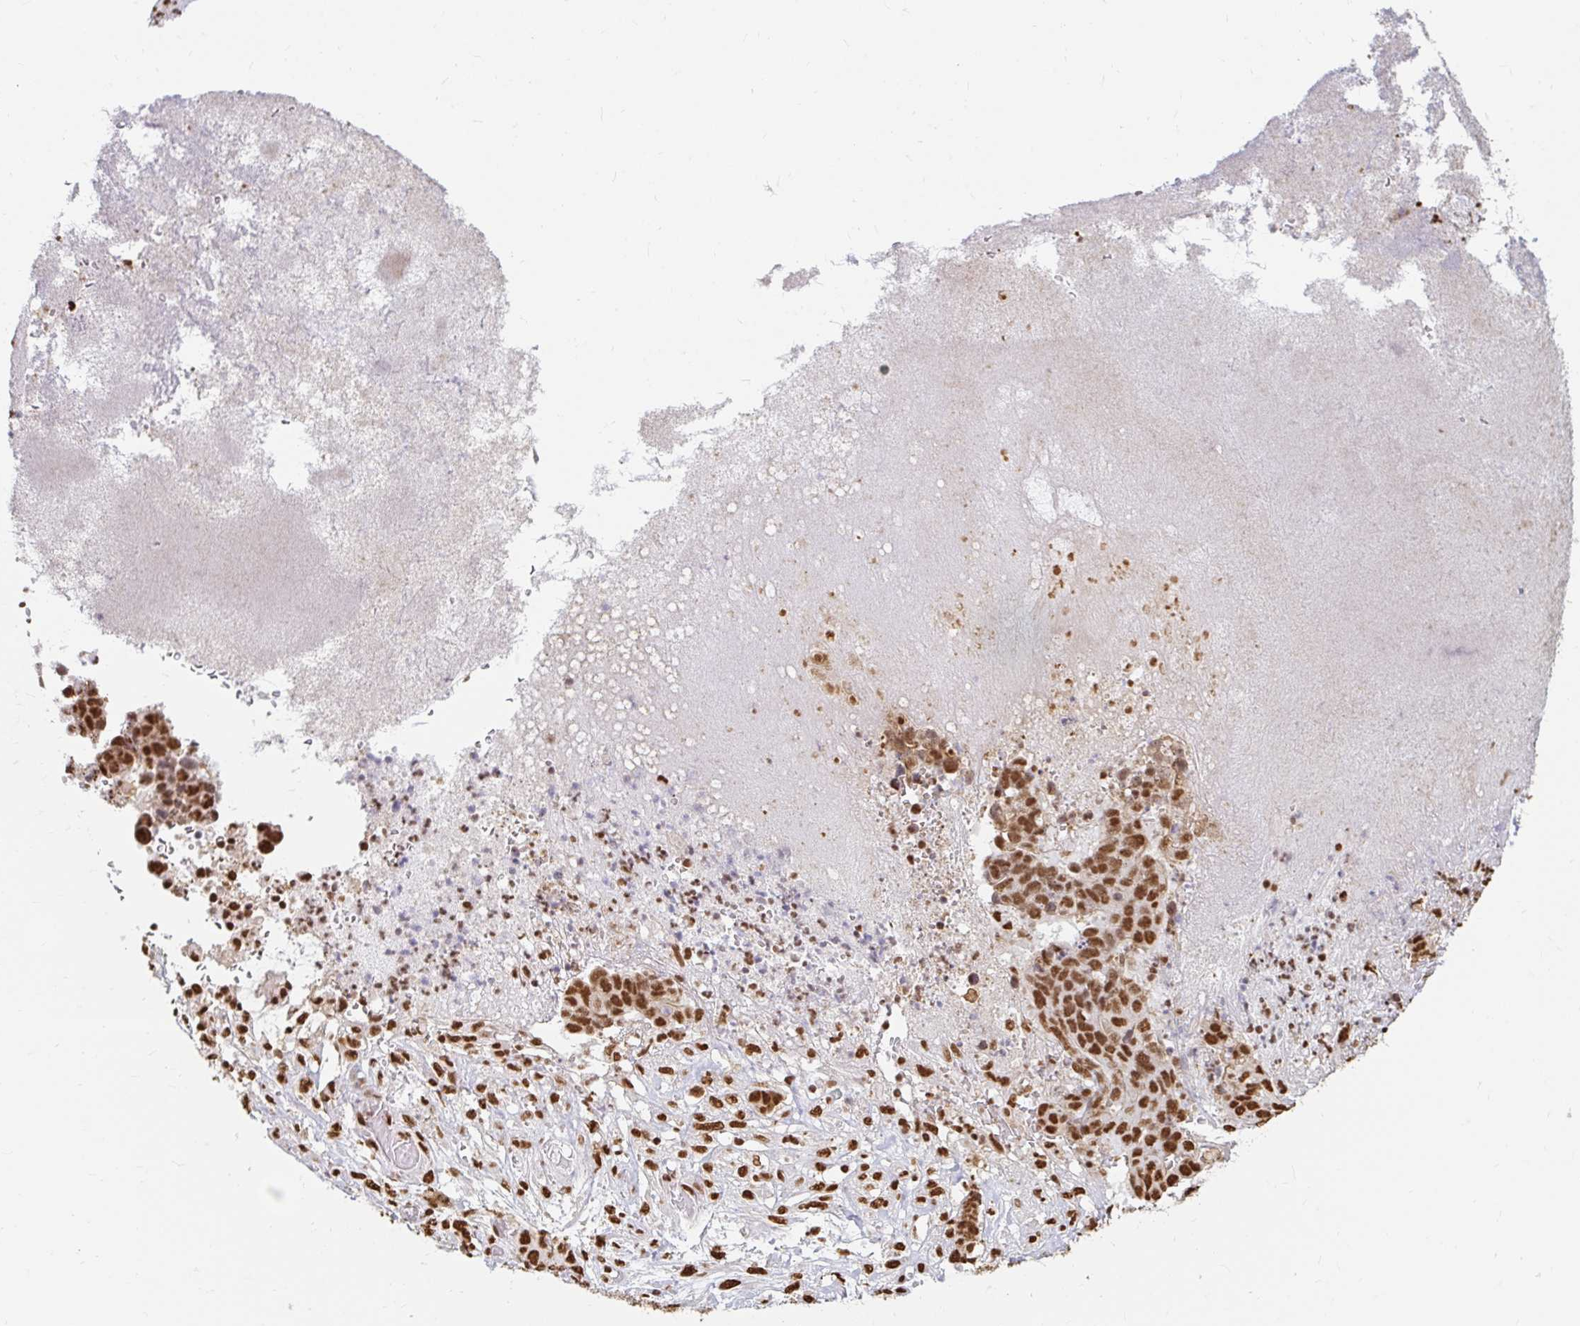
{"staining": {"intensity": "strong", "quantity": ">75%", "location": "nuclear"}, "tissue": "stomach cancer", "cell_type": "Tumor cells", "image_type": "cancer", "snomed": [{"axis": "morphology", "description": "Normal tissue, NOS"}, {"axis": "morphology", "description": "Adenocarcinoma, NOS"}, {"axis": "topography", "description": "Stomach"}], "caption": "Protein expression by IHC exhibits strong nuclear expression in about >75% of tumor cells in adenocarcinoma (stomach).", "gene": "HNRNPU", "patient": {"sex": "female", "age": 64}}